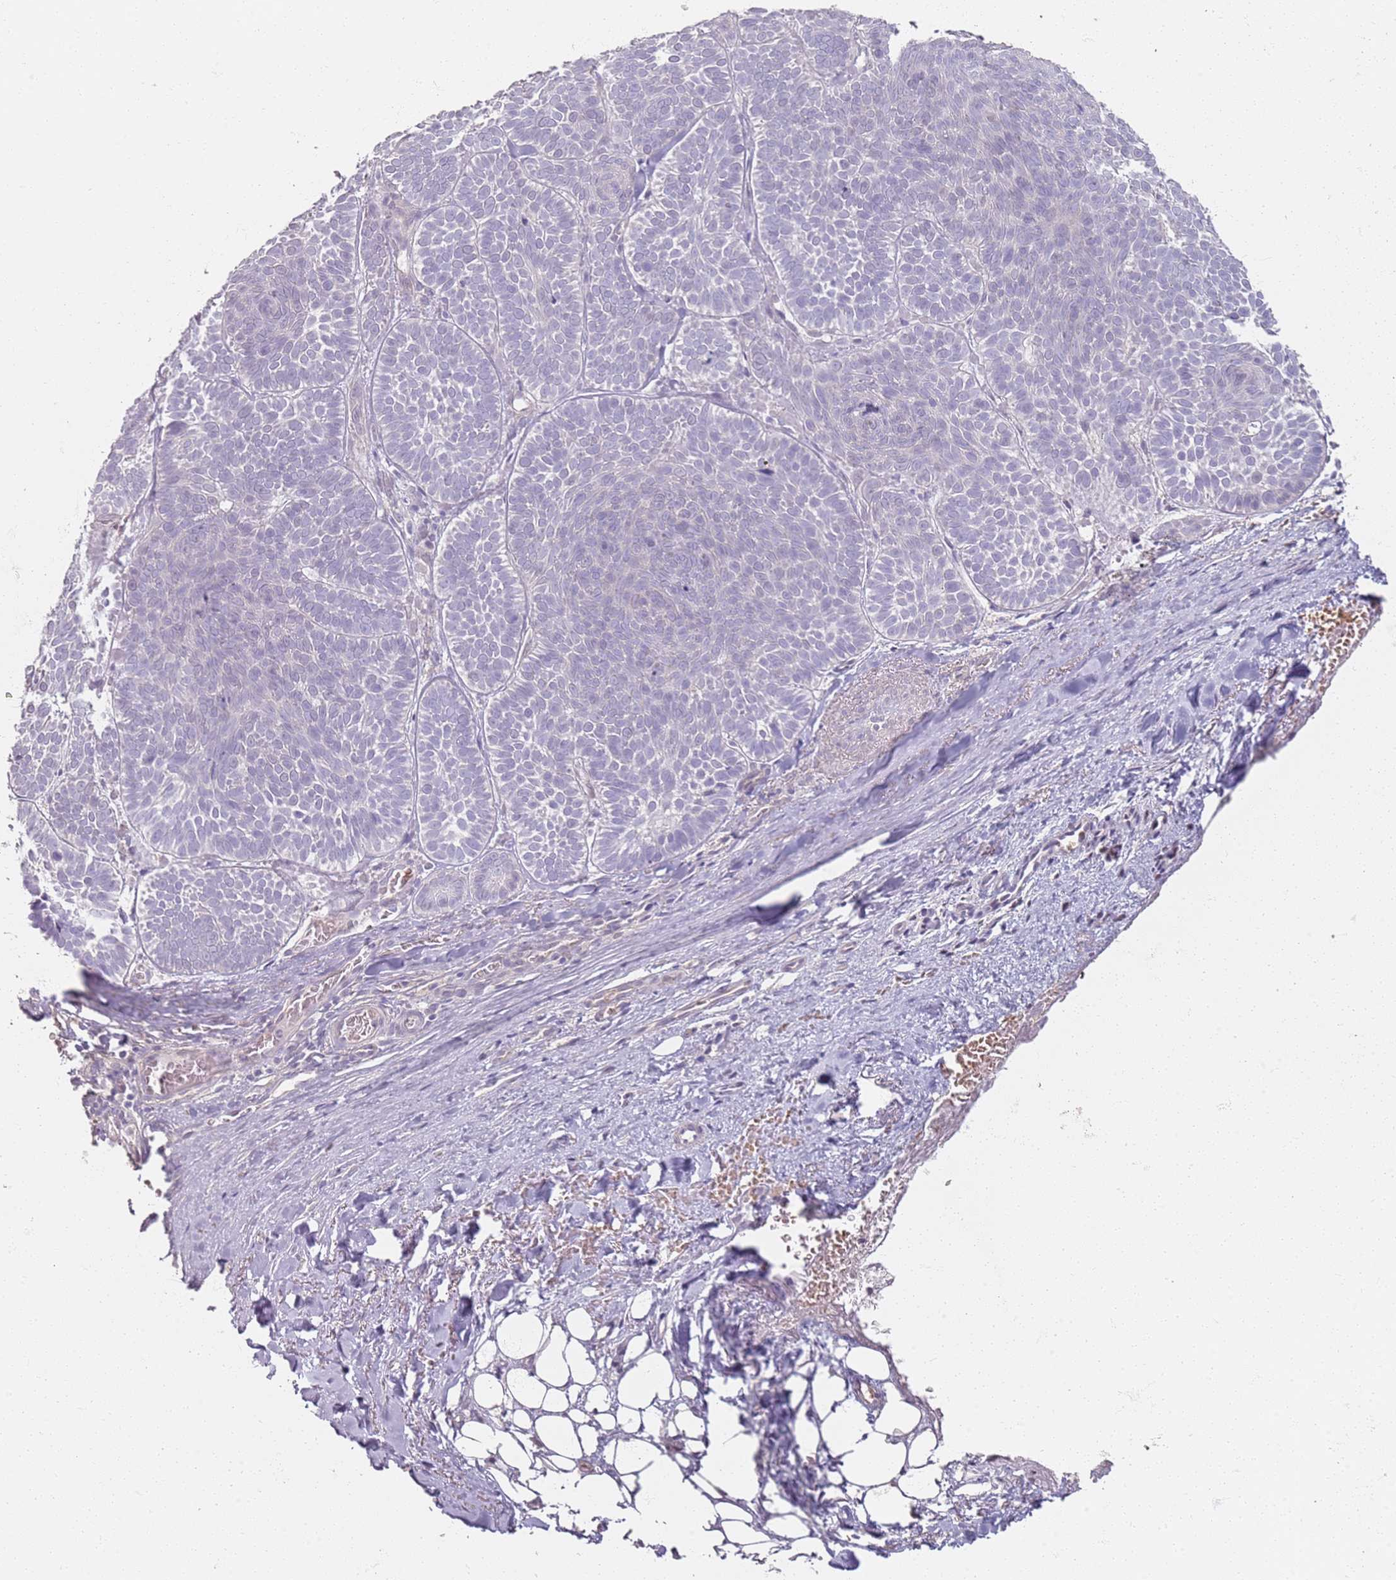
{"staining": {"intensity": "negative", "quantity": "none", "location": "none"}, "tissue": "skin cancer", "cell_type": "Tumor cells", "image_type": "cancer", "snomed": [{"axis": "morphology", "description": "Basal cell carcinoma"}, {"axis": "topography", "description": "Skin"}], "caption": "High power microscopy image of an immunohistochemistry (IHC) micrograph of basal cell carcinoma (skin), revealing no significant expression in tumor cells.", "gene": "CD40LG", "patient": {"sex": "male", "age": 85}}